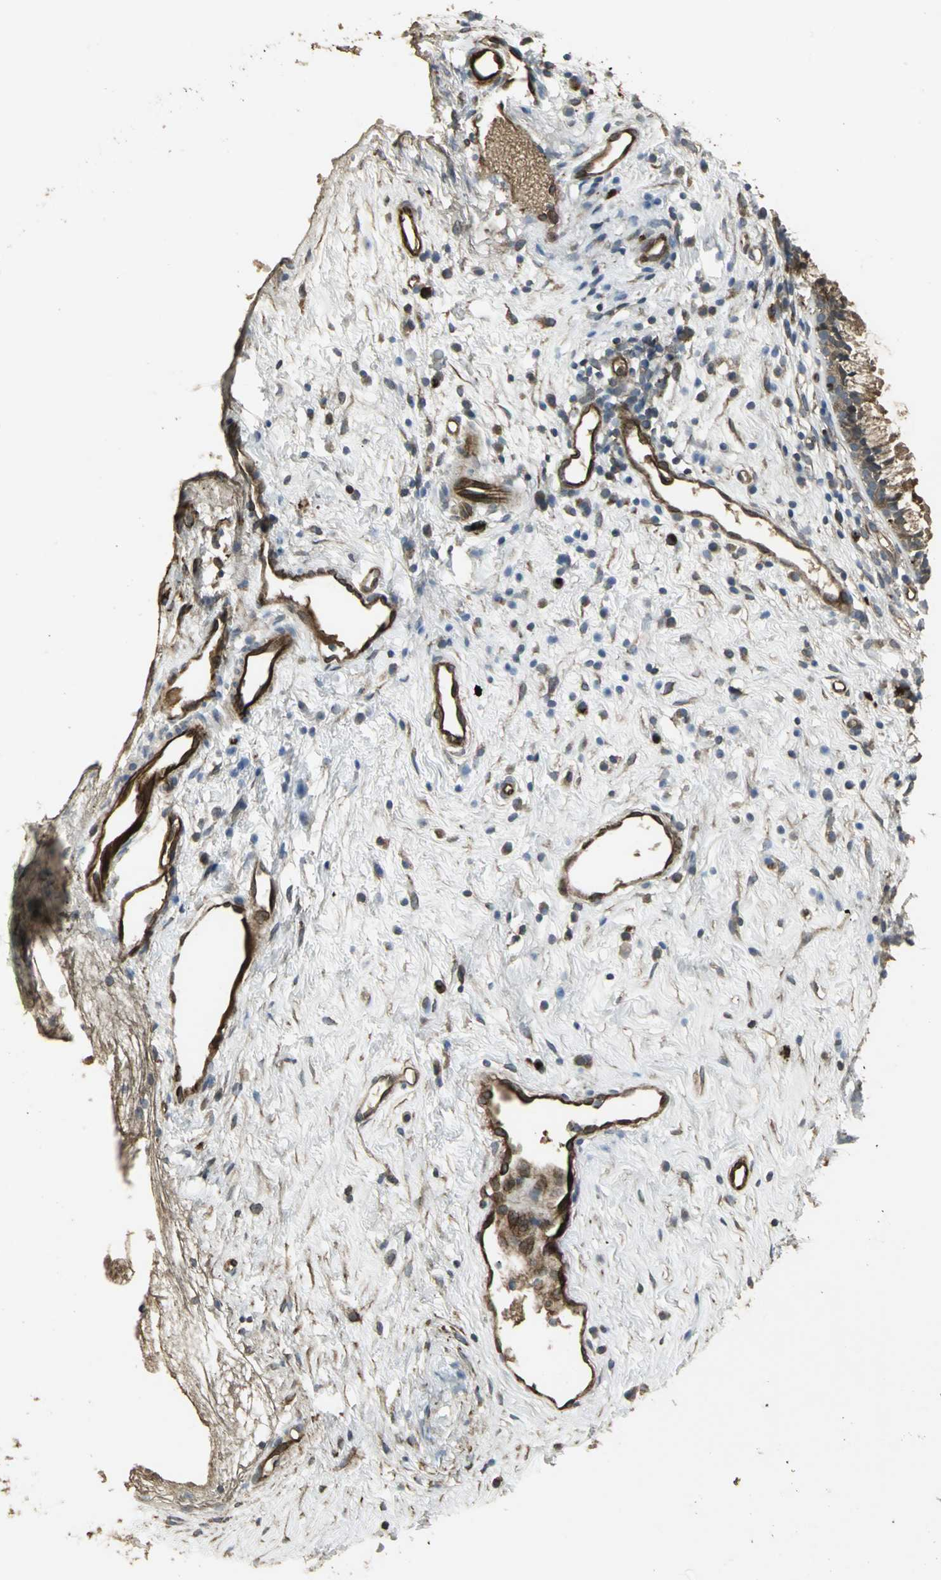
{"staining": {"intensity": "moderate", "quantity": ">75%", "location": "cytoplasmic/membranous"}, "tissue": "nasopharynx", "cell_type": "Respiratory epithelial cells", "image_type": "normal", "snomed": [{"axis": "morphology", "description": "Normal tissue, NOS"}, {"axis": "topography", "description": "Nasopharynx"}], "caption": "Immunohistochemistry histopathology image of benign nasopharynx: human nasopharynx stained using immunohistochemistry reveals medium levels of moderate protein expression localized specifically in the cytoplasmic/membranous of respiratory epithelial cells, appearing as a cytoplasmic/membranous brown color.", "gene": "PRXL2B", "patient": {"sex": "male", "age": 21}}